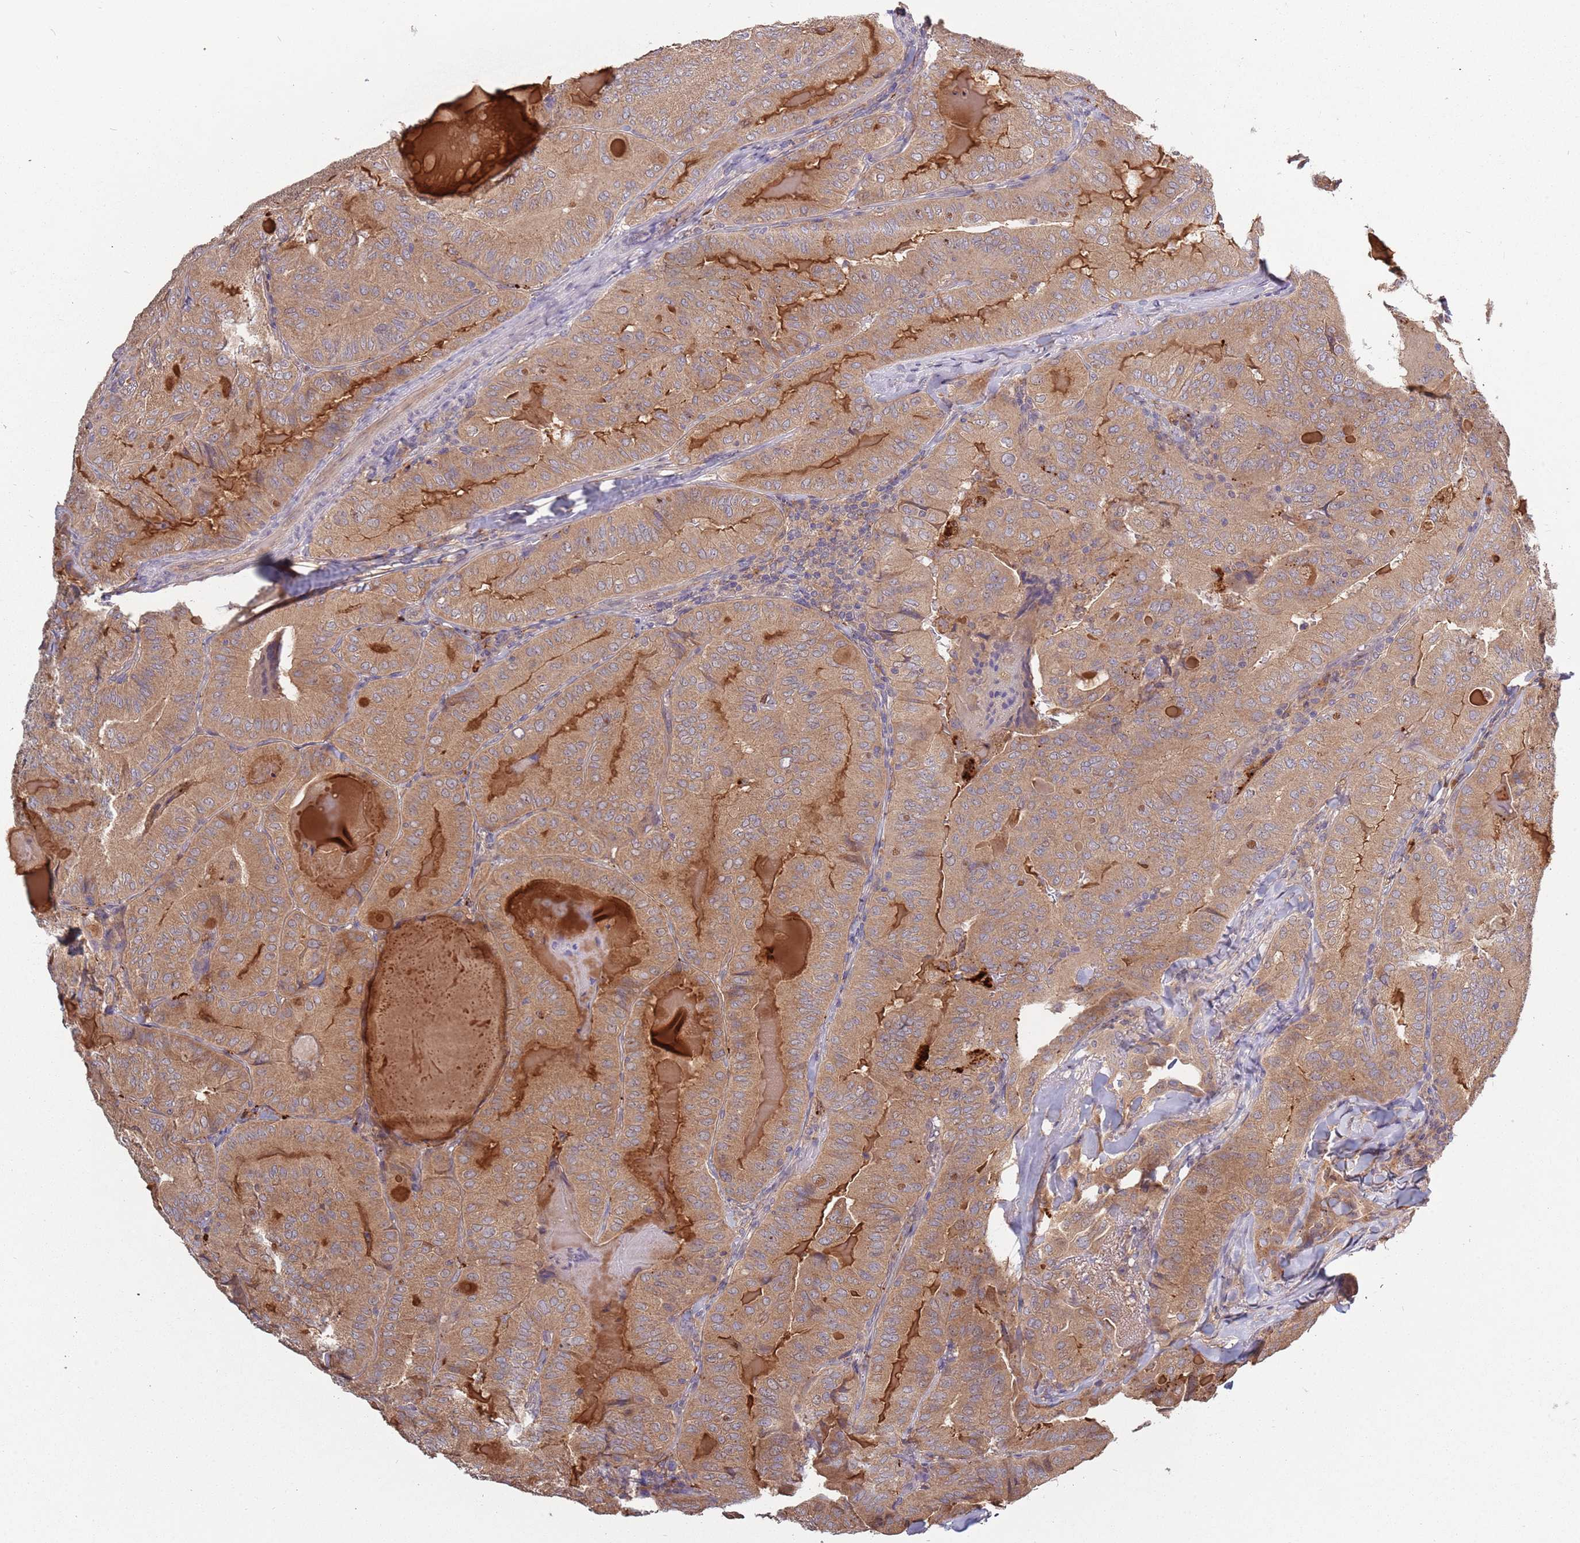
{"staining": {"intensity": "moderate", "quantity": ">75%", "location": "cytoplasmic/membranous"}, "tissue": "thyroid cancer", "cell_type": "Tumor cells", "image_type": "cancer", "snomed": [{"axis": "morphology", "description": "Papillary adenocarcinoma, NOS"}, {"axis": "topography", "description": "Thyroid gland"}], "caption": "Immunohistochemistry (IHC) staining of thyroid cancer (papillary adenocarcinoma), which exhibits medium levels of moderate cytoplasmic/membranous staining in about >75% of tumor cells indicating moderate cytoplasmic/membranous protein staining. The staining was performed using DAB (brown) for protein detection and nuclei were counterstained in hematoxylin (blue).", "gene": "USP32", "patient": {"sex": "female", "age": 68}}